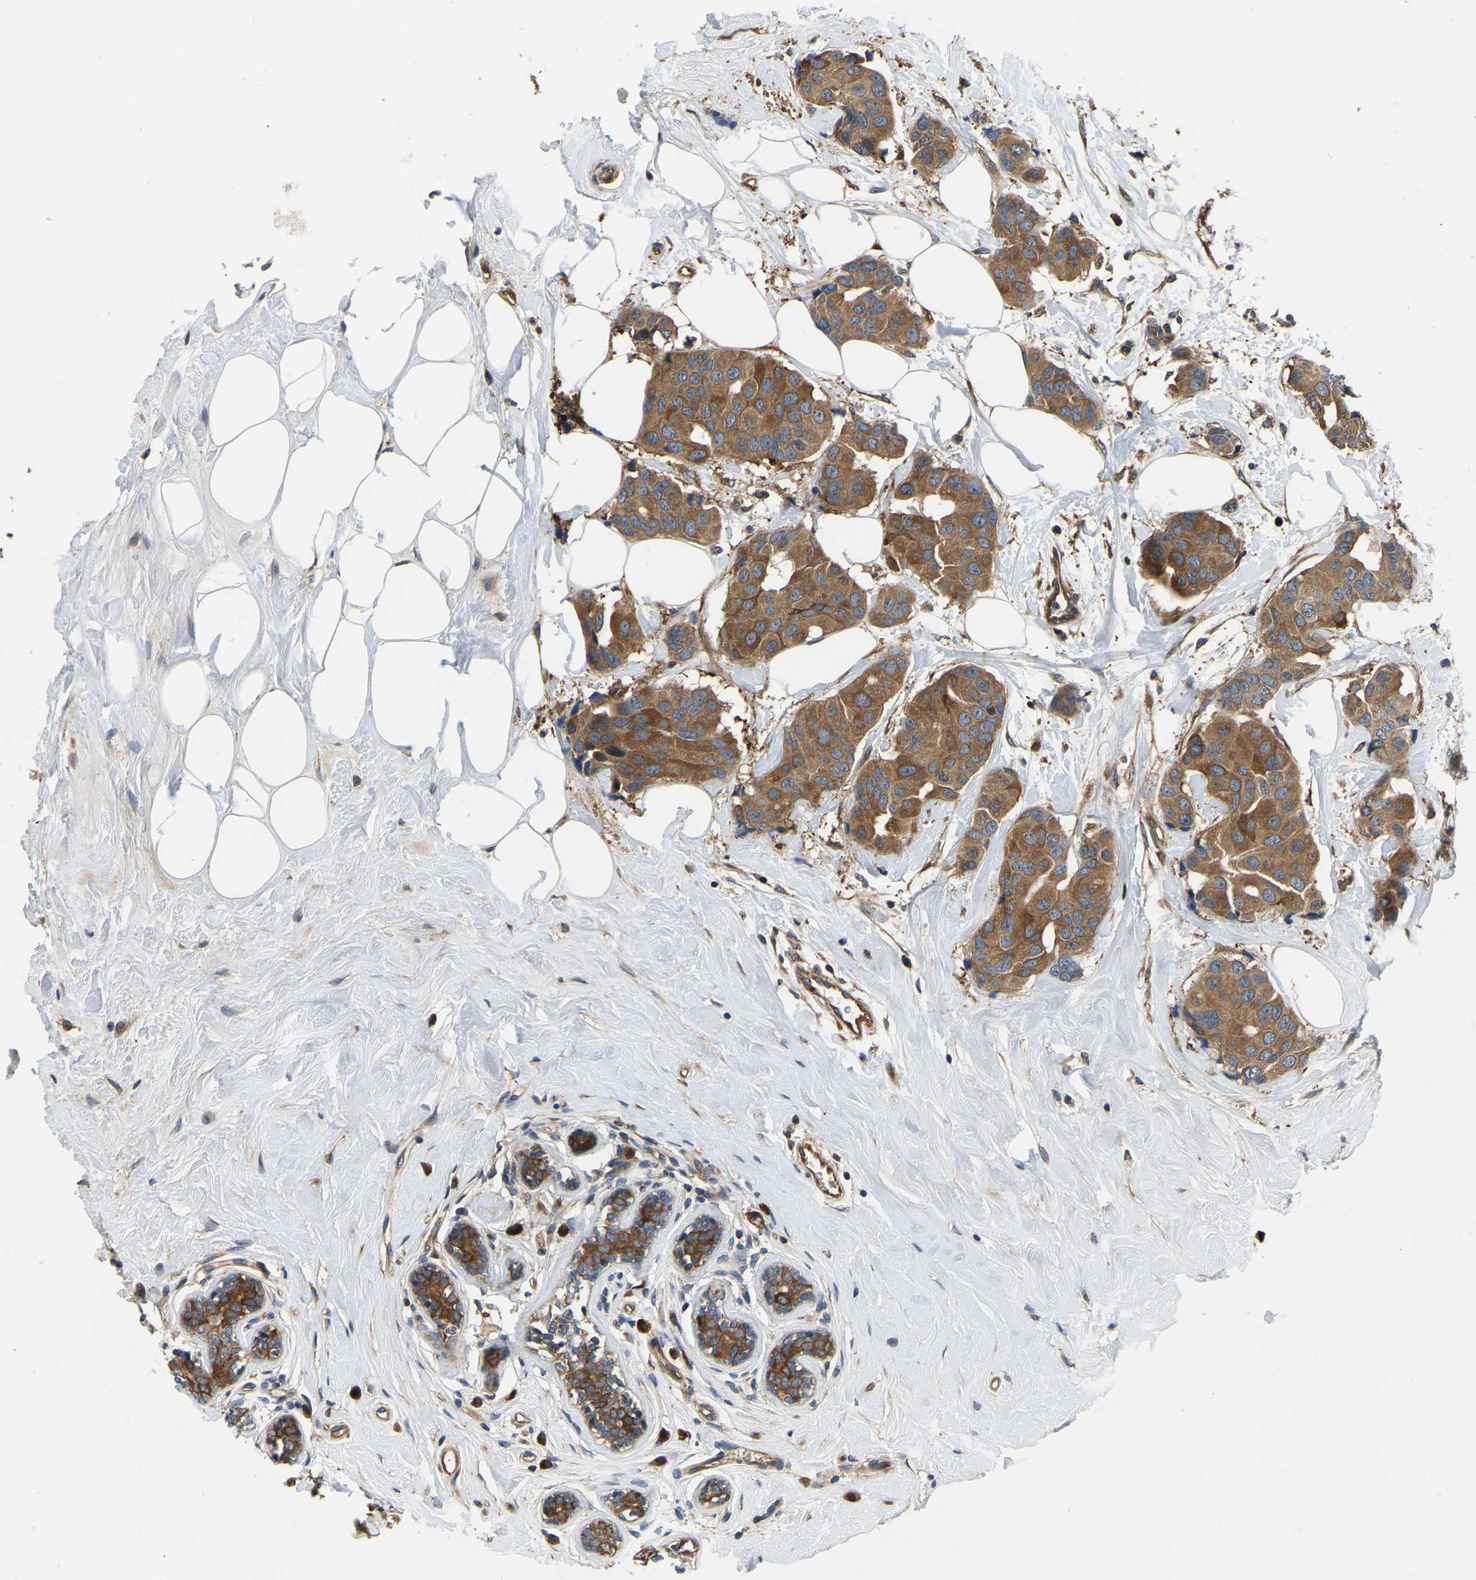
{"staining": {"intensity": "moderate", "quantity": ">75%", "location": "cytoplasmic/membranous"}, "tissue": "breast cancer", "cell_type": "Tumor cells", "image_type": "cancer", "snomed": [{"axis": "morphology", "description": "Normal tissue, NOS"}, {"axis": "morphology", "description": "Duct carcinoma"}, {"axis": "topography", "description": "Breast"}], "caption": "Breast cancer stained for a protein demonstrates moderate cytoplasmic/membranous positivity in tumor cells.", "gene": "GARS1", "patient": {"sex": "female", "age": 39}}